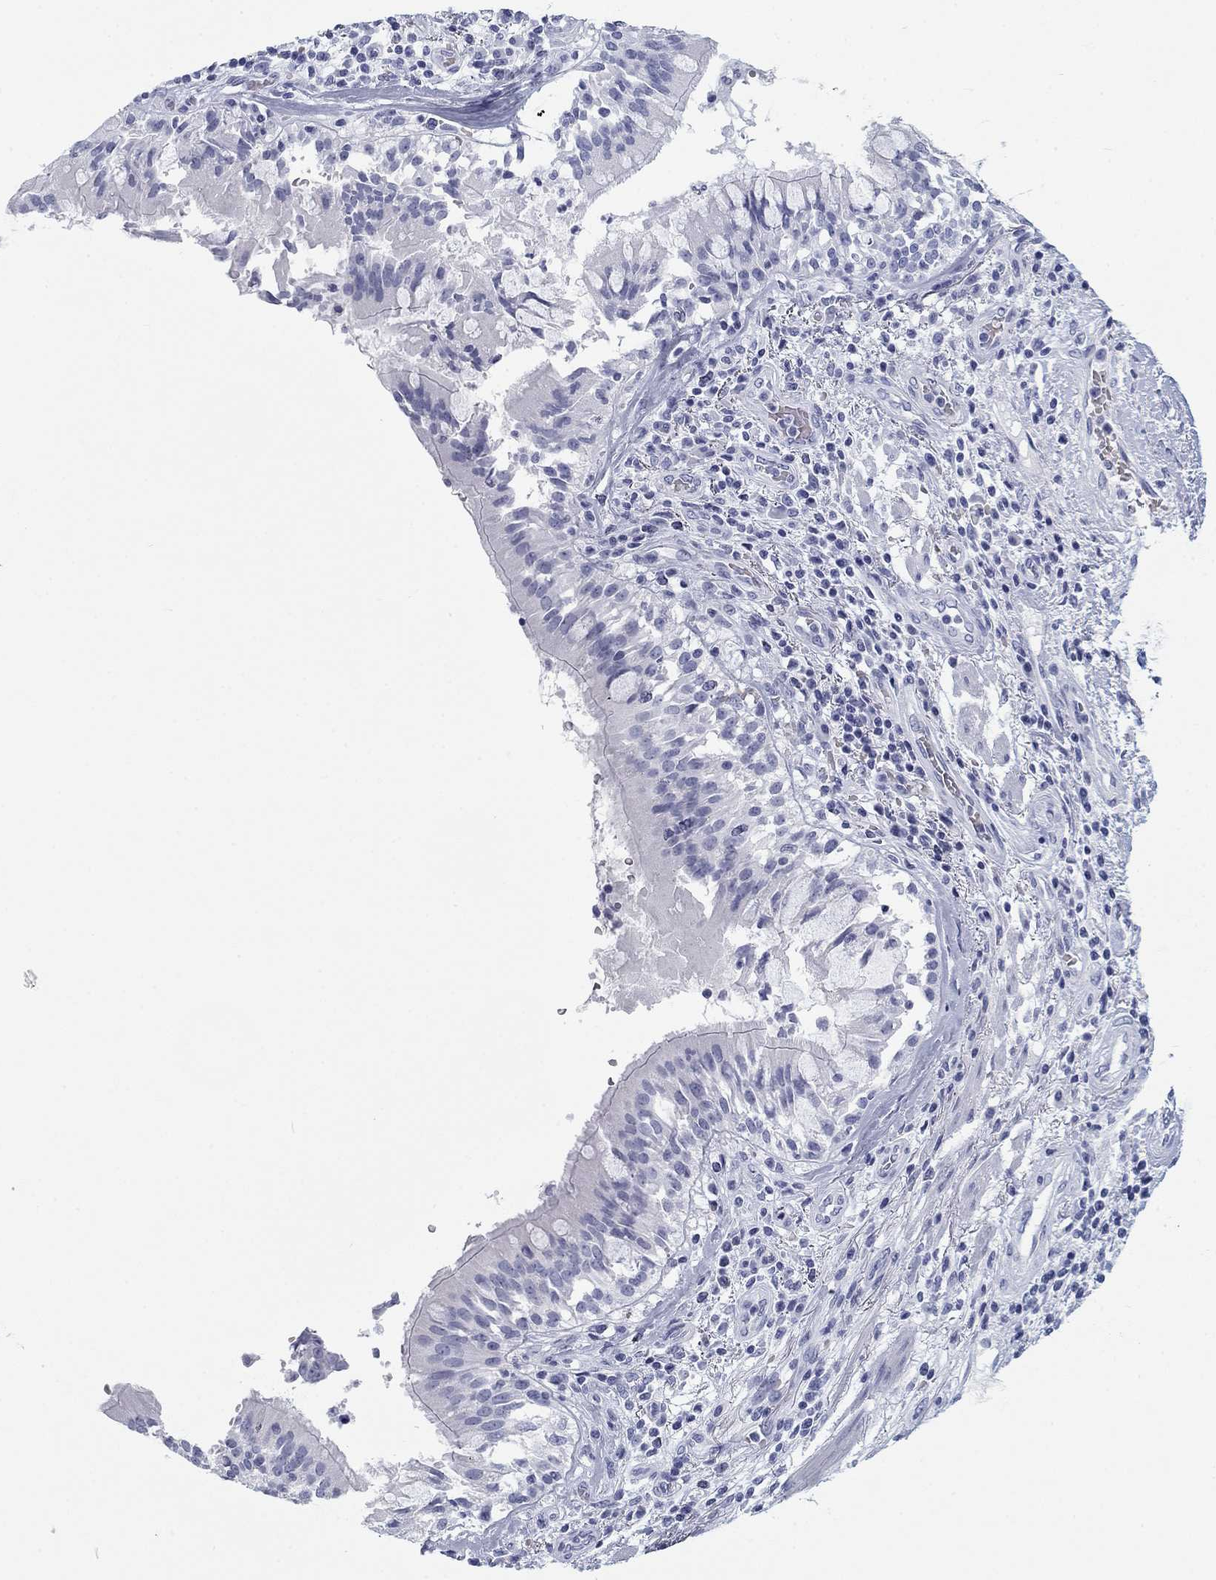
{"staining": {"intensity": "negative", "quantity": "none", "location": "none"}, "tissue": "lung cancer", "cell_type": "Tumor cells", "image_type": "cancer", "snomed": [{"axis": "morphology", "description": "Normal tissue, NOS"}, {"axis": "morphology", "description": "Squamous cell carcinoma, NOS"}, {"axis": "topography", "description": "Bronchus"}, {"axis": "topography", "description": "Lung"}], "caption": "Lung squamous cell carcinoma stained for a protein using IHC reveals no positivity tumor cells.", "gene": "CALB1", "patient": {"sex": "male", "age": 64}}